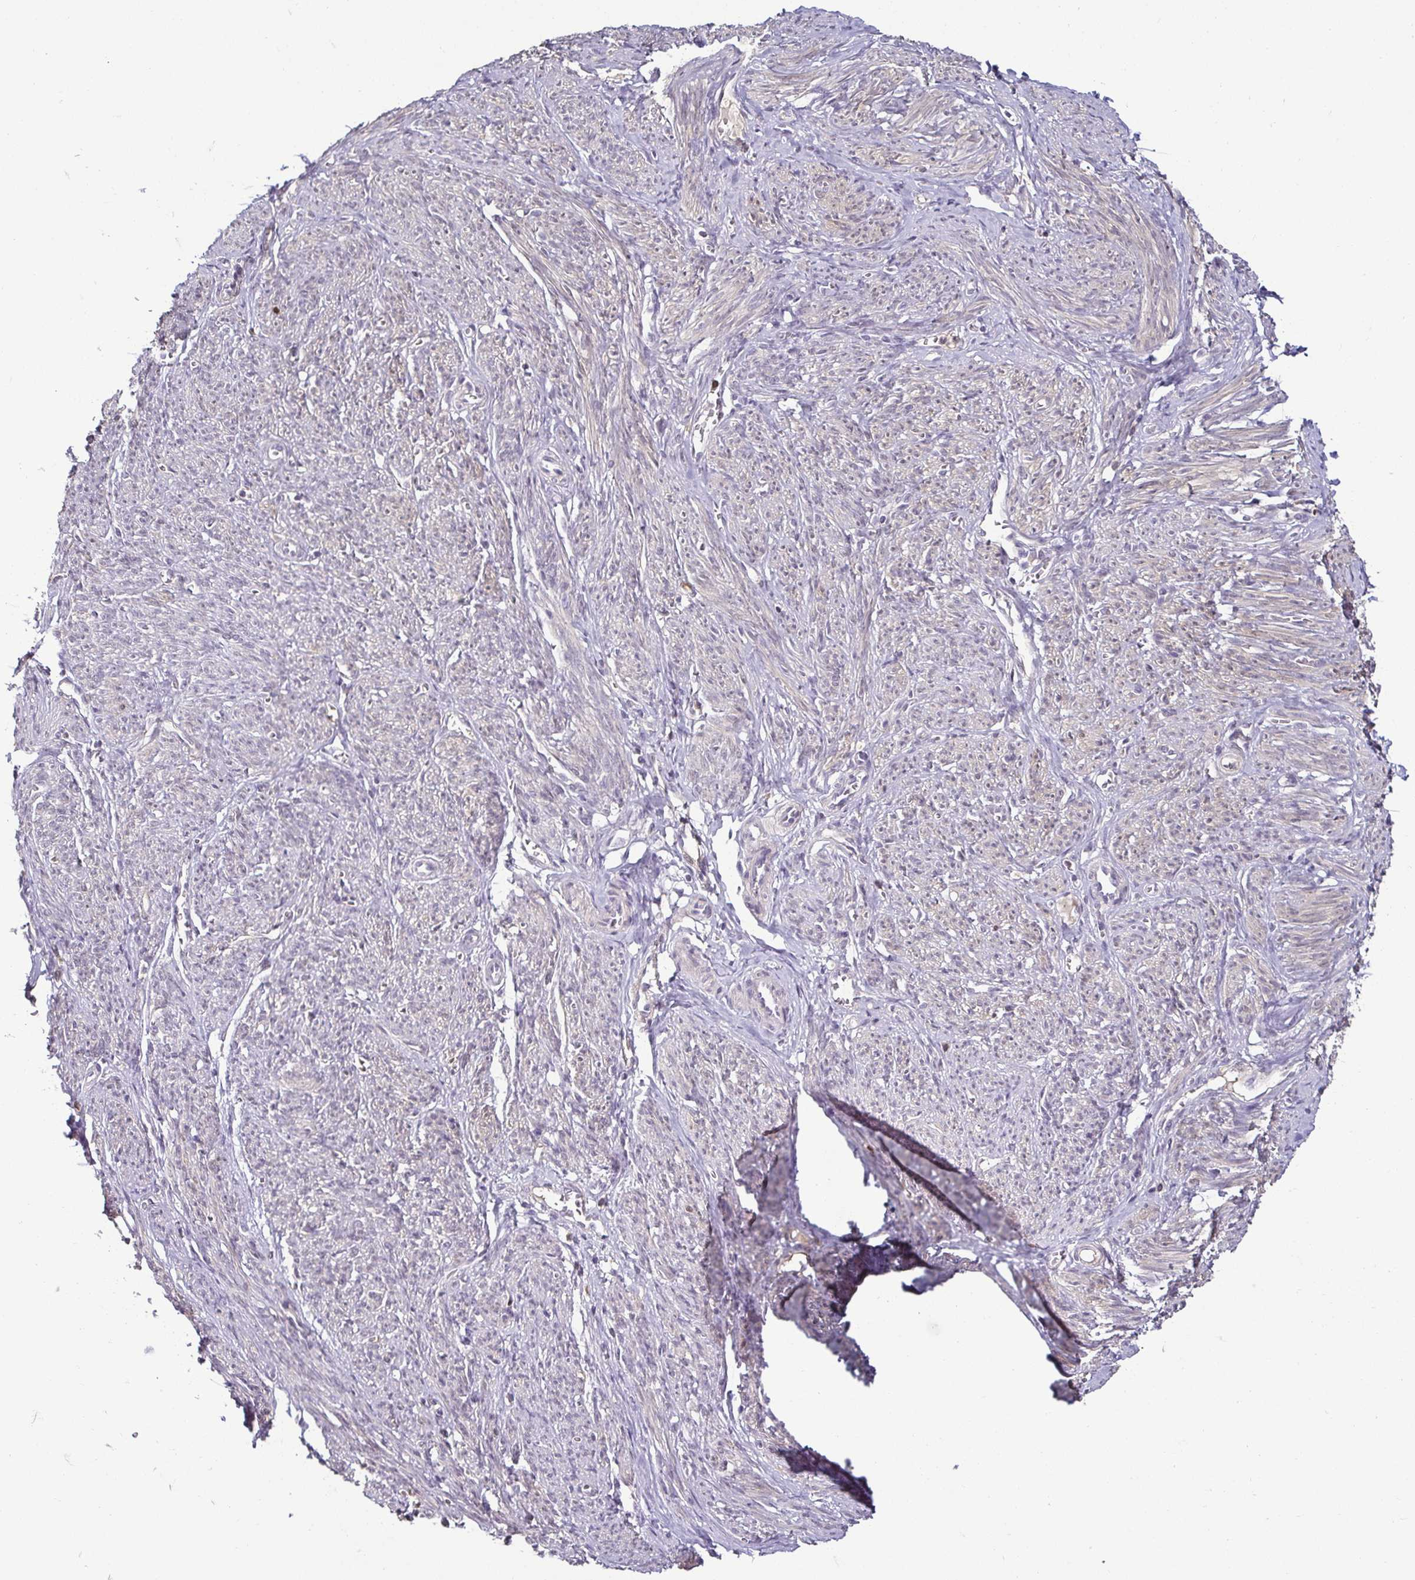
{"staining": {"intensity": "negative", "quantity": "none", "location": "none"}, "tissue": "smooth muscle", "cell_type": "Smooth muscle cells", "image_type": "normal", "snomed": [{"axis": "morphology", "description": "Normal tissue, NOS"}, {"axis": "topography", "description": "Smooth muscle"}], "caption": "IHC image of unremarkable smooth muscle: smooth muscle stained with DAB exhibits no significant protein expression in smooth muscle cells.", "gene": "HOPX", "patient": {"sex": "female", "age": 65}}